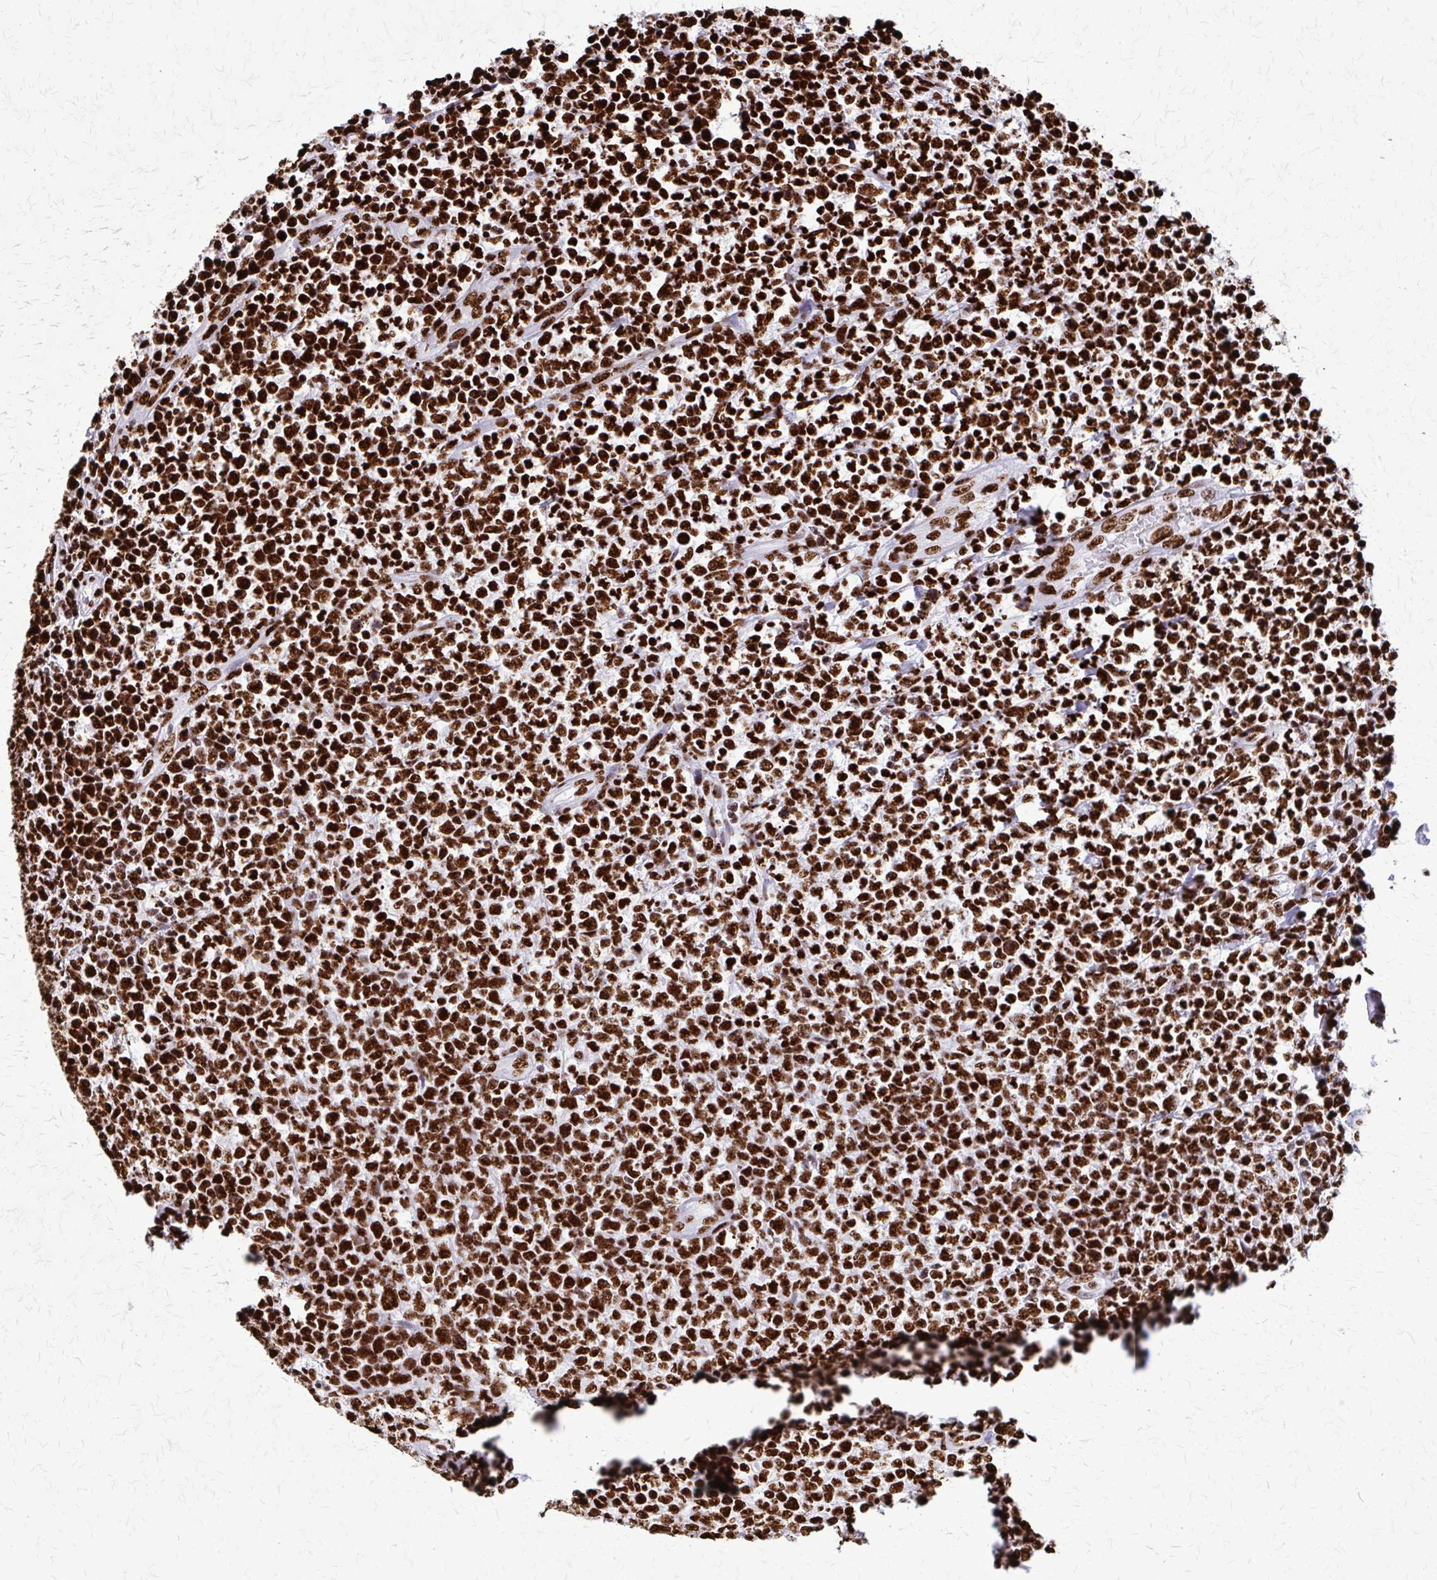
{"staining": {"intensity": "strong", "quantity": ">75%", "location": "nuclear"}, "tissue": "lymphoma", "cell_type": "Tumor cells", "image_type": "cancer", "snomed": [{"axis": "morphology", "description": "Malignant lymphoma, non-Hodgkin's type, High grade"}, {"axis": "topography", "description": "Soft tissue"}], "caption": "High-grade malignant lymphoma, non-Hodgkin's type stained with a brown dye reveals strong nuclear positive positivity in about >75% of tumor cells.", "gene": "SFPQ", "patient": {"sex": "female", "age": 56}}